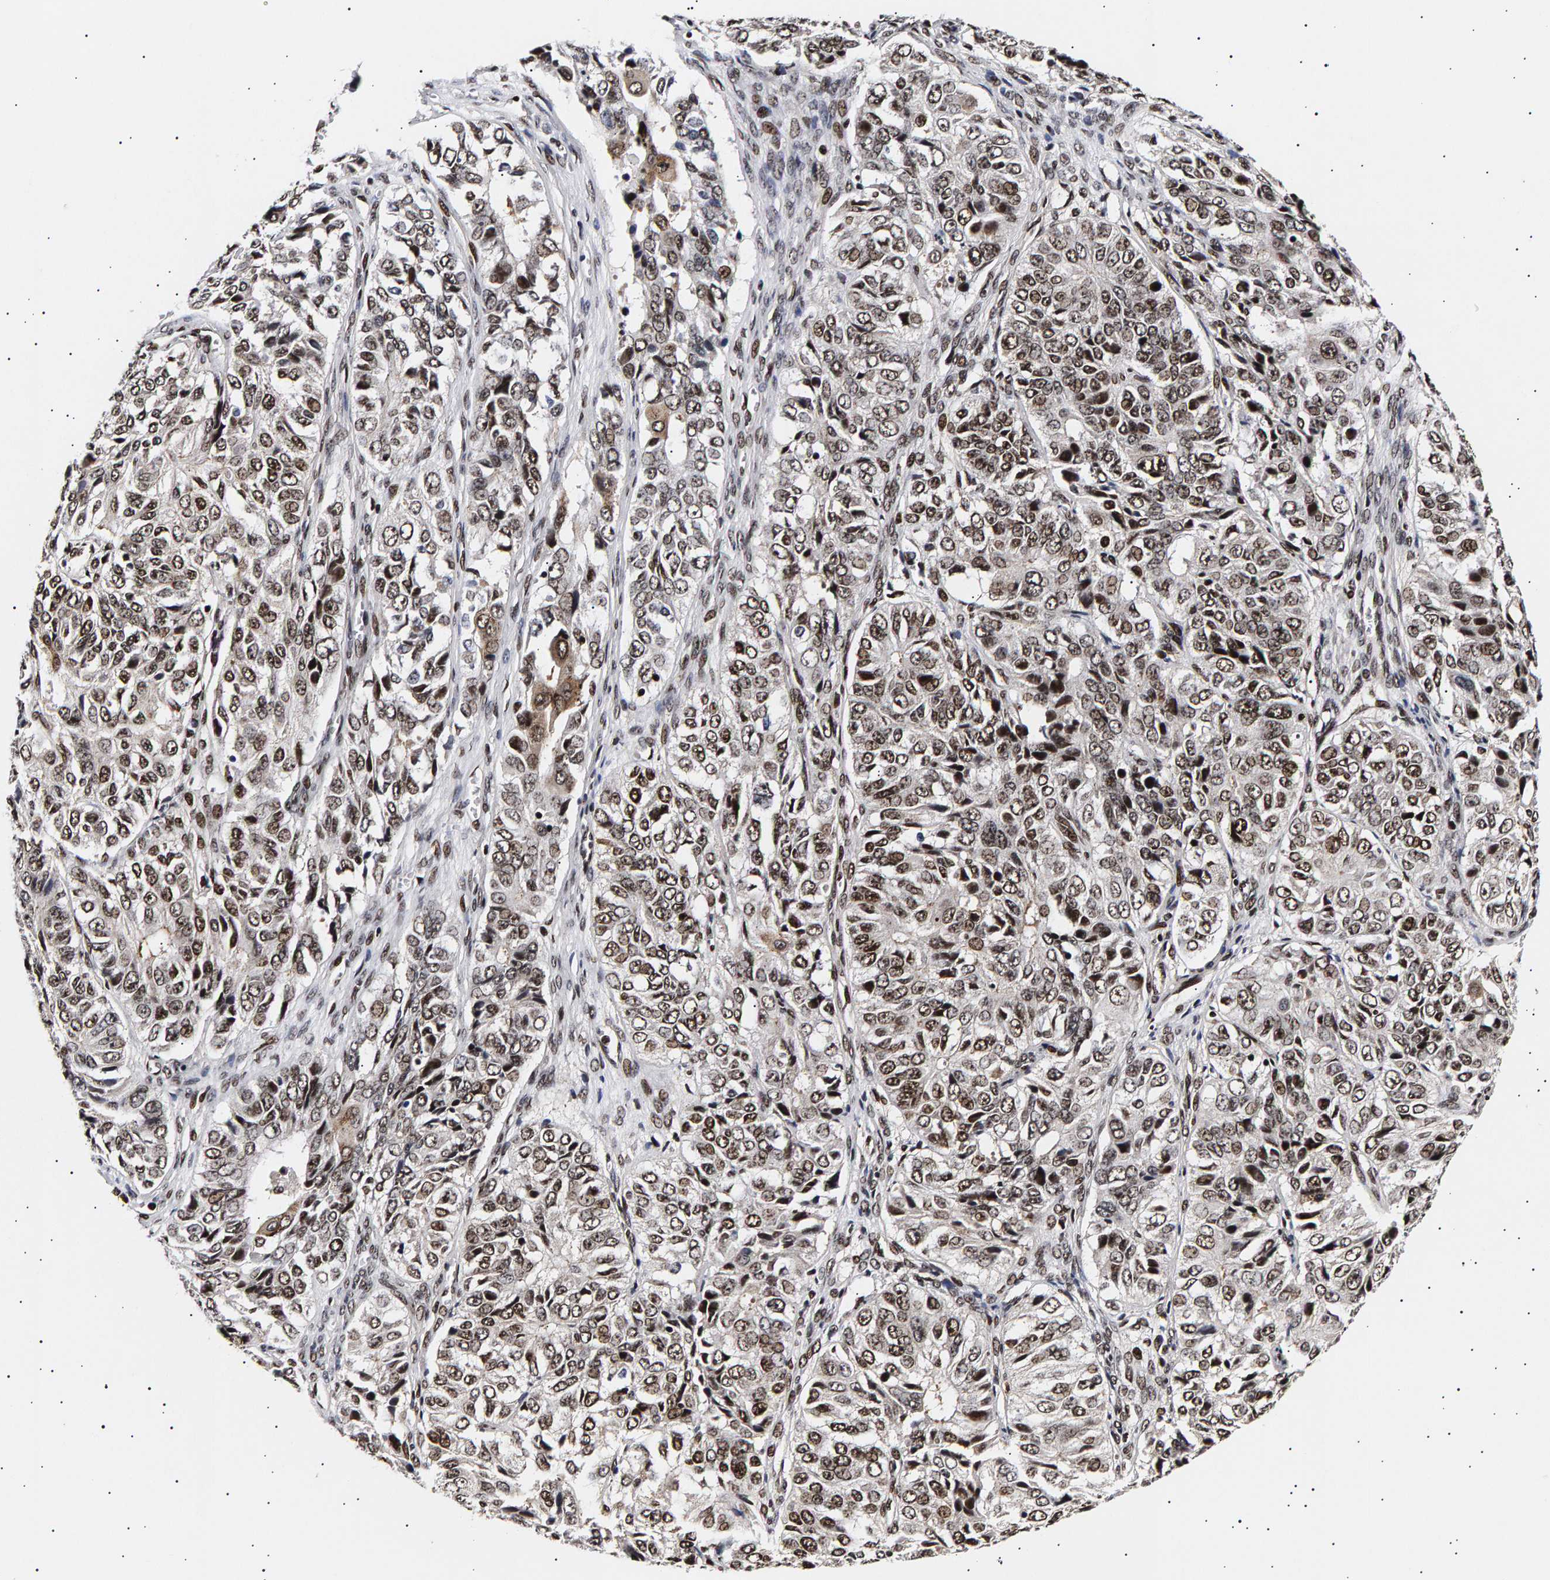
{"staining": {"intensity": "moderate", "quantity": ">75%", "location": "nuclear"}, "tissue": "ovarian cancer", "cell_type": "Tumor cells", "image_type": "cancer", "snomed": [{"axis": "morphology", "description": "Carcinoma, endometroid"}, {"axis": "topography", "description": "Ovary"}], "caption": "Ovarian cancer (endometroid carcinoma) tissue demonstrates moderate nuclear expression in approximately >75% of tumor cells, visualized by immunohistochemistry. Immunohistochemistry stains the protein in brown and the nuclei are stained blue.", "gene": "ANKRD40", "patient": {"sex": "female", "age": 51}}